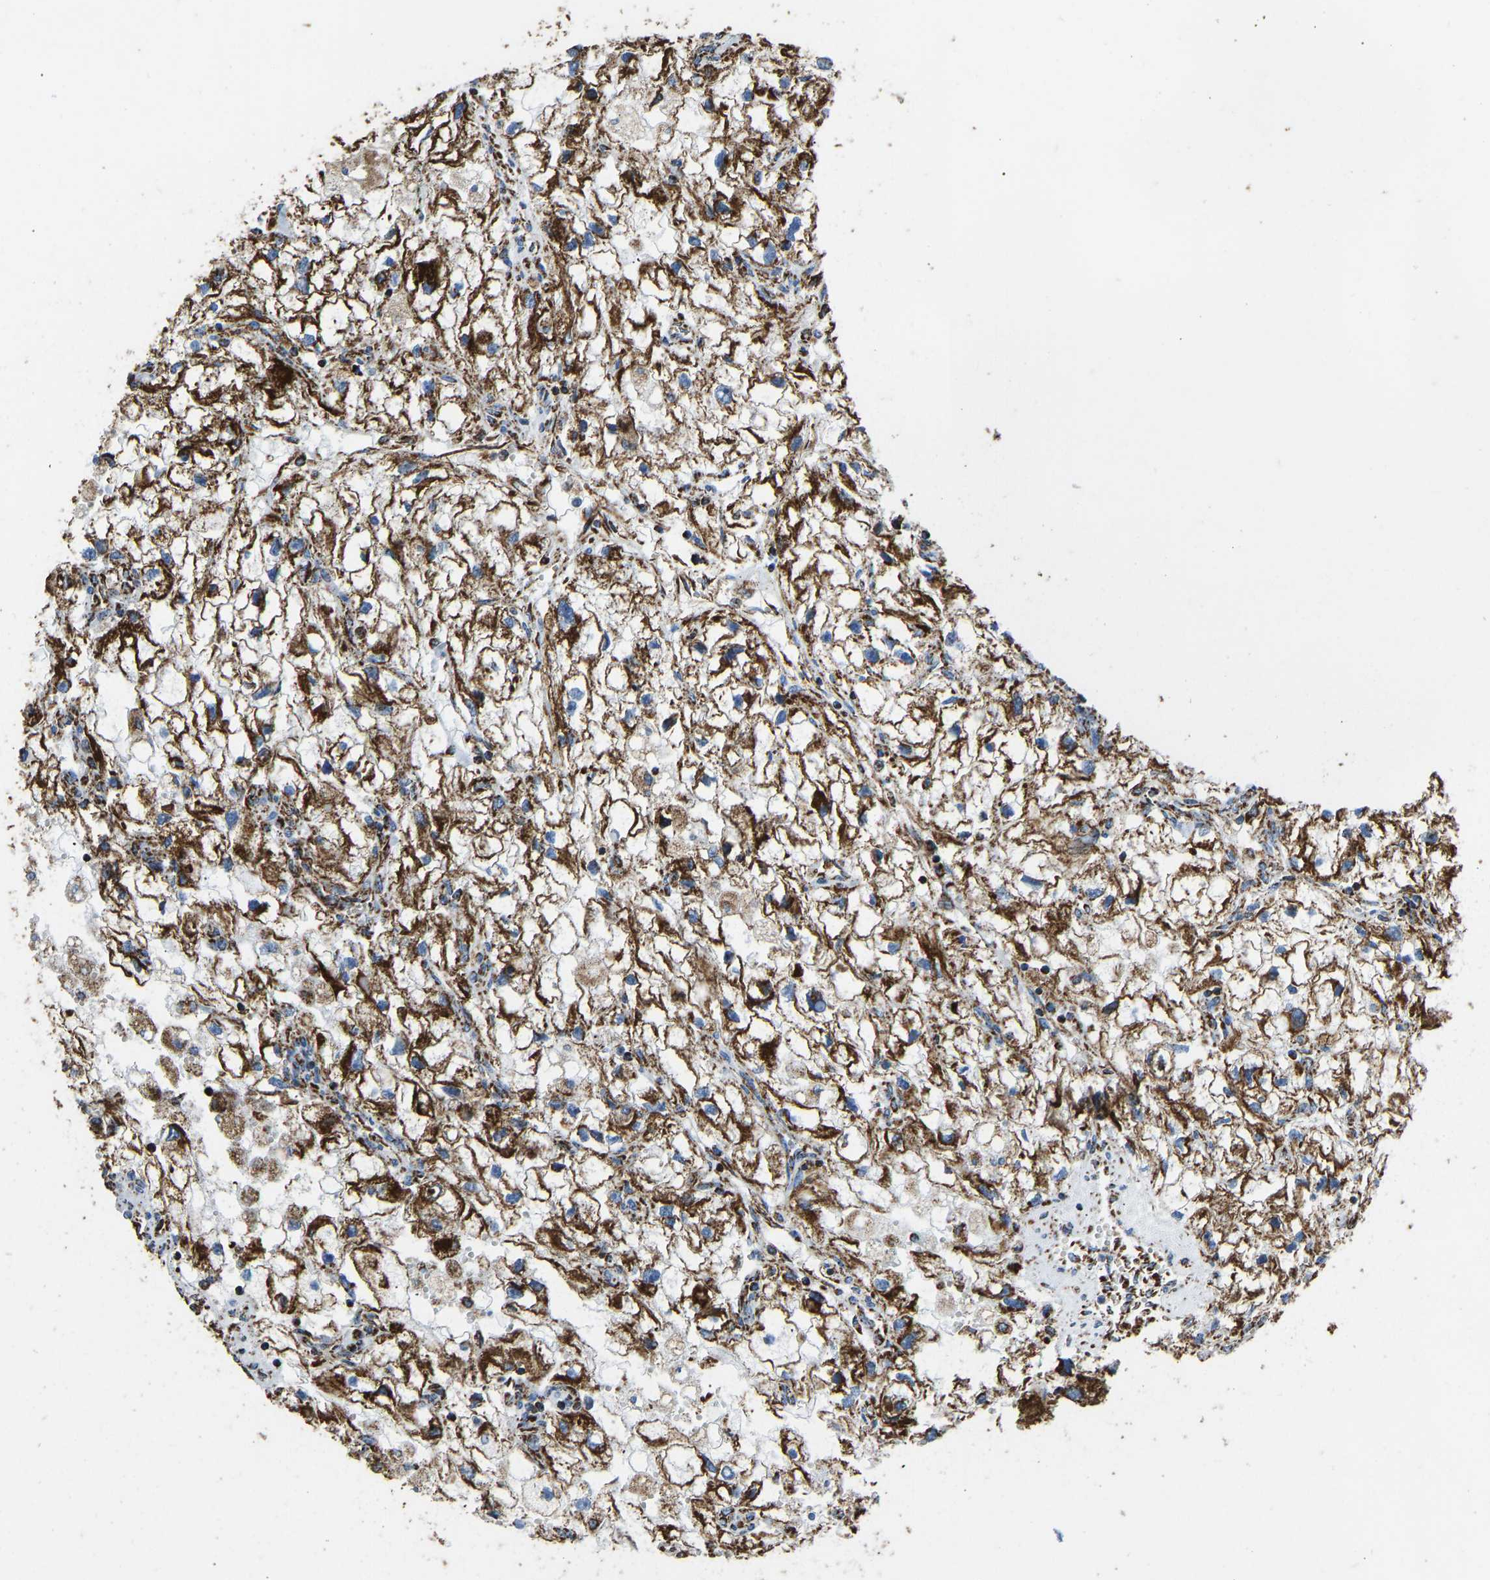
{"staining": {"intensity": "strong", "quantity": ">75%", "location": "cytoplasmic/membranous"}, "tissue": "renal cancer", "cell_type": "Tumor cells", "image_type": "cancer", "snomed": [{"axis": "morphology", "description": "Adenocarcinoma, NOS"}, {"axis": "topography", "description": "Kidney"}], "caption": "A brown stain highlights strong cytoplasmic/membranous positivity of a protein in adenocarcinoma (renal) tumor cells.", "gene": "IRX6", "patient": {"sex": "female", "age": 70}}